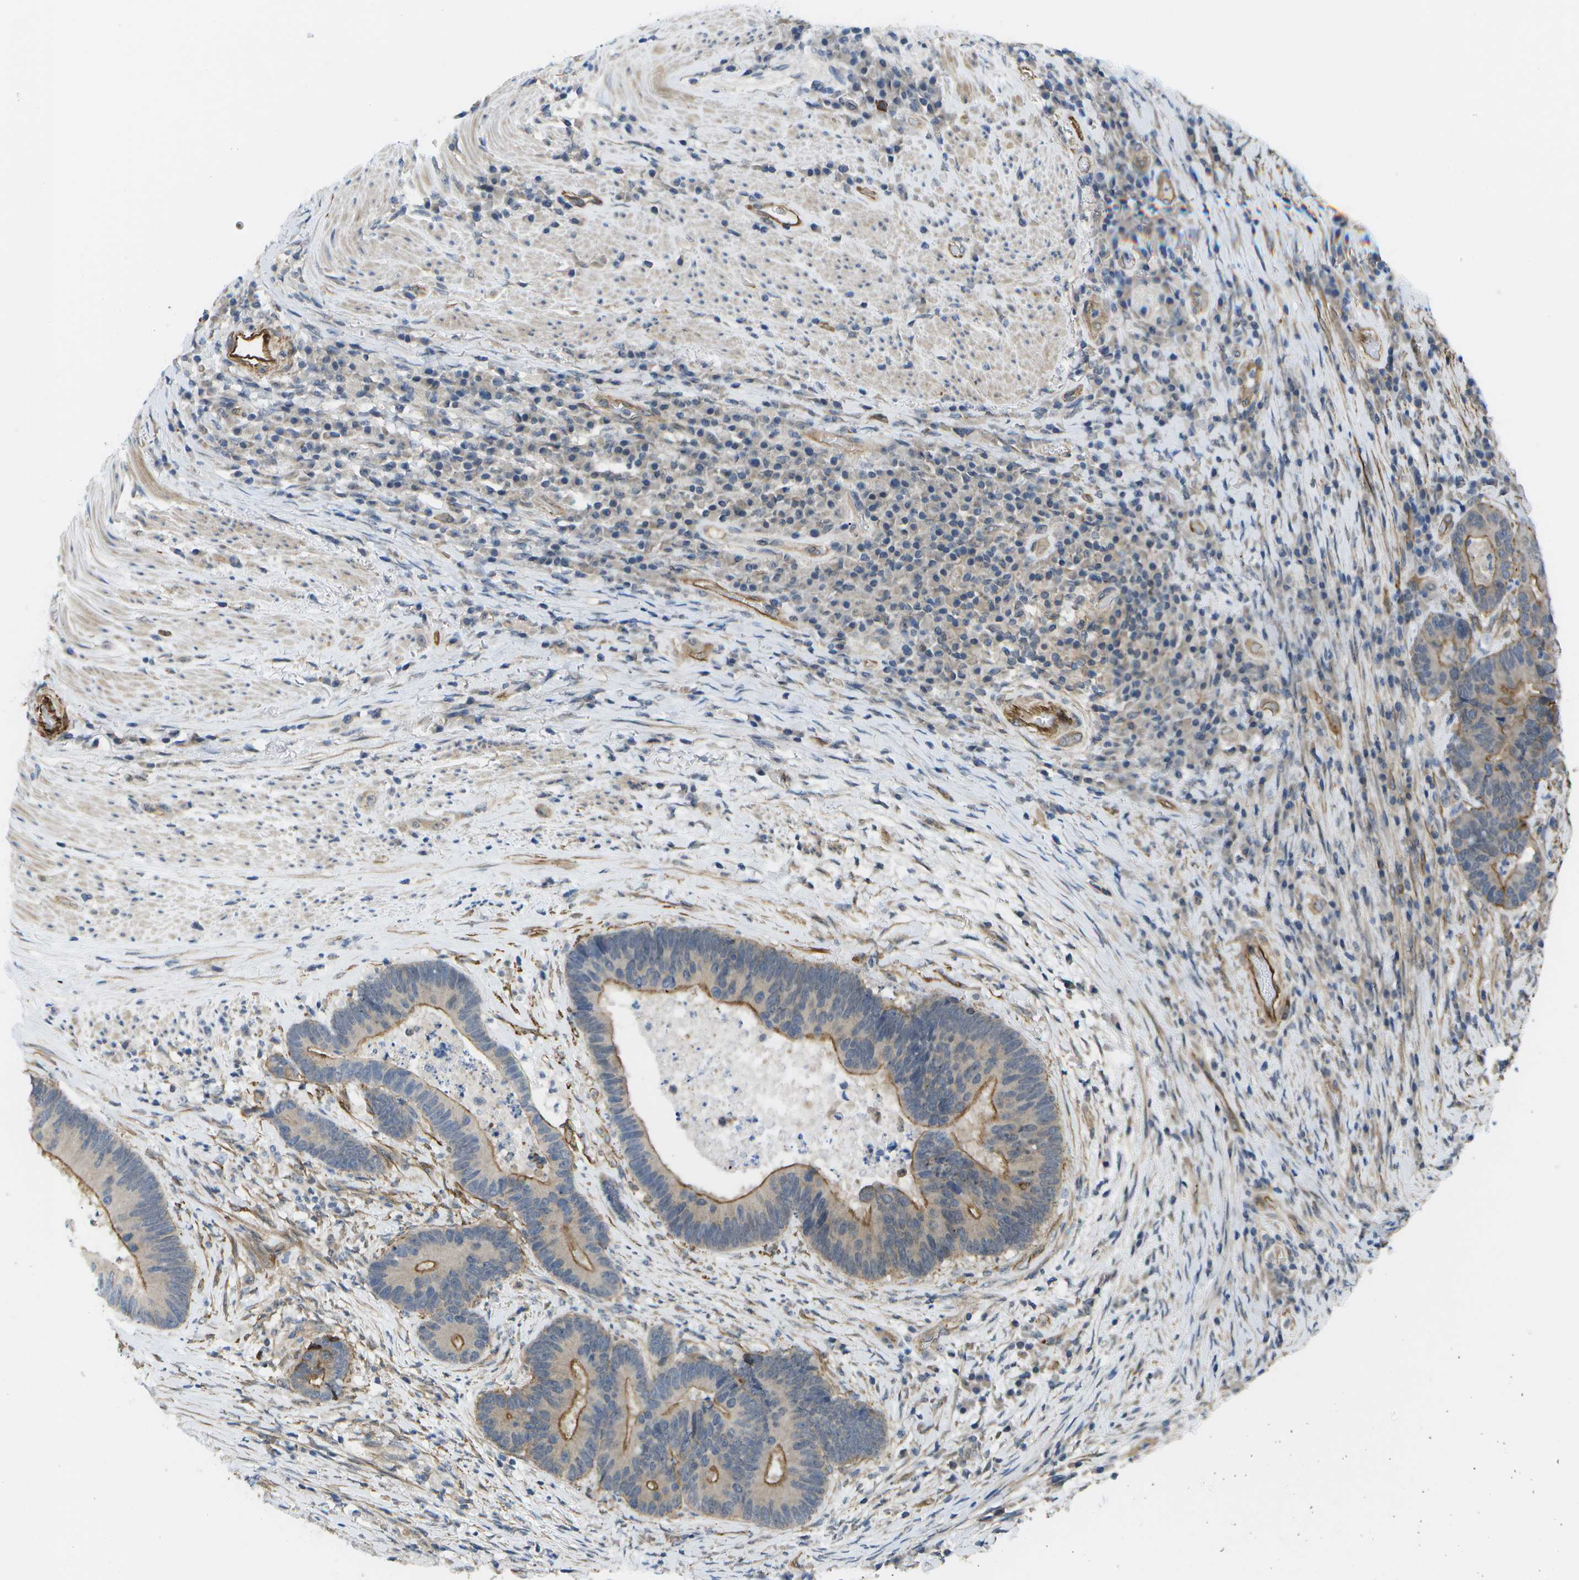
{"staining": {"intensity": "moderate", "quantity": "25%-75%", "location": "cytoplasmic/membranous"}, "tissue": "colorectal cancer", "cell_type": "Tumor cells", "image_type": "cancer", "snomed": [{"axis": "morphology", "description": "Adenocarcinoma, NOS"}, {"axis": "topography", "description": "Rectum"}], "caption": "Adenocarcinoma (colorectal) tissue reveals moderate cytoplasmic/membranous expression in about 25%-75% of tumor cells", "gene": "KIAA0040", "patient": {"sex": "female", "age": 89}}